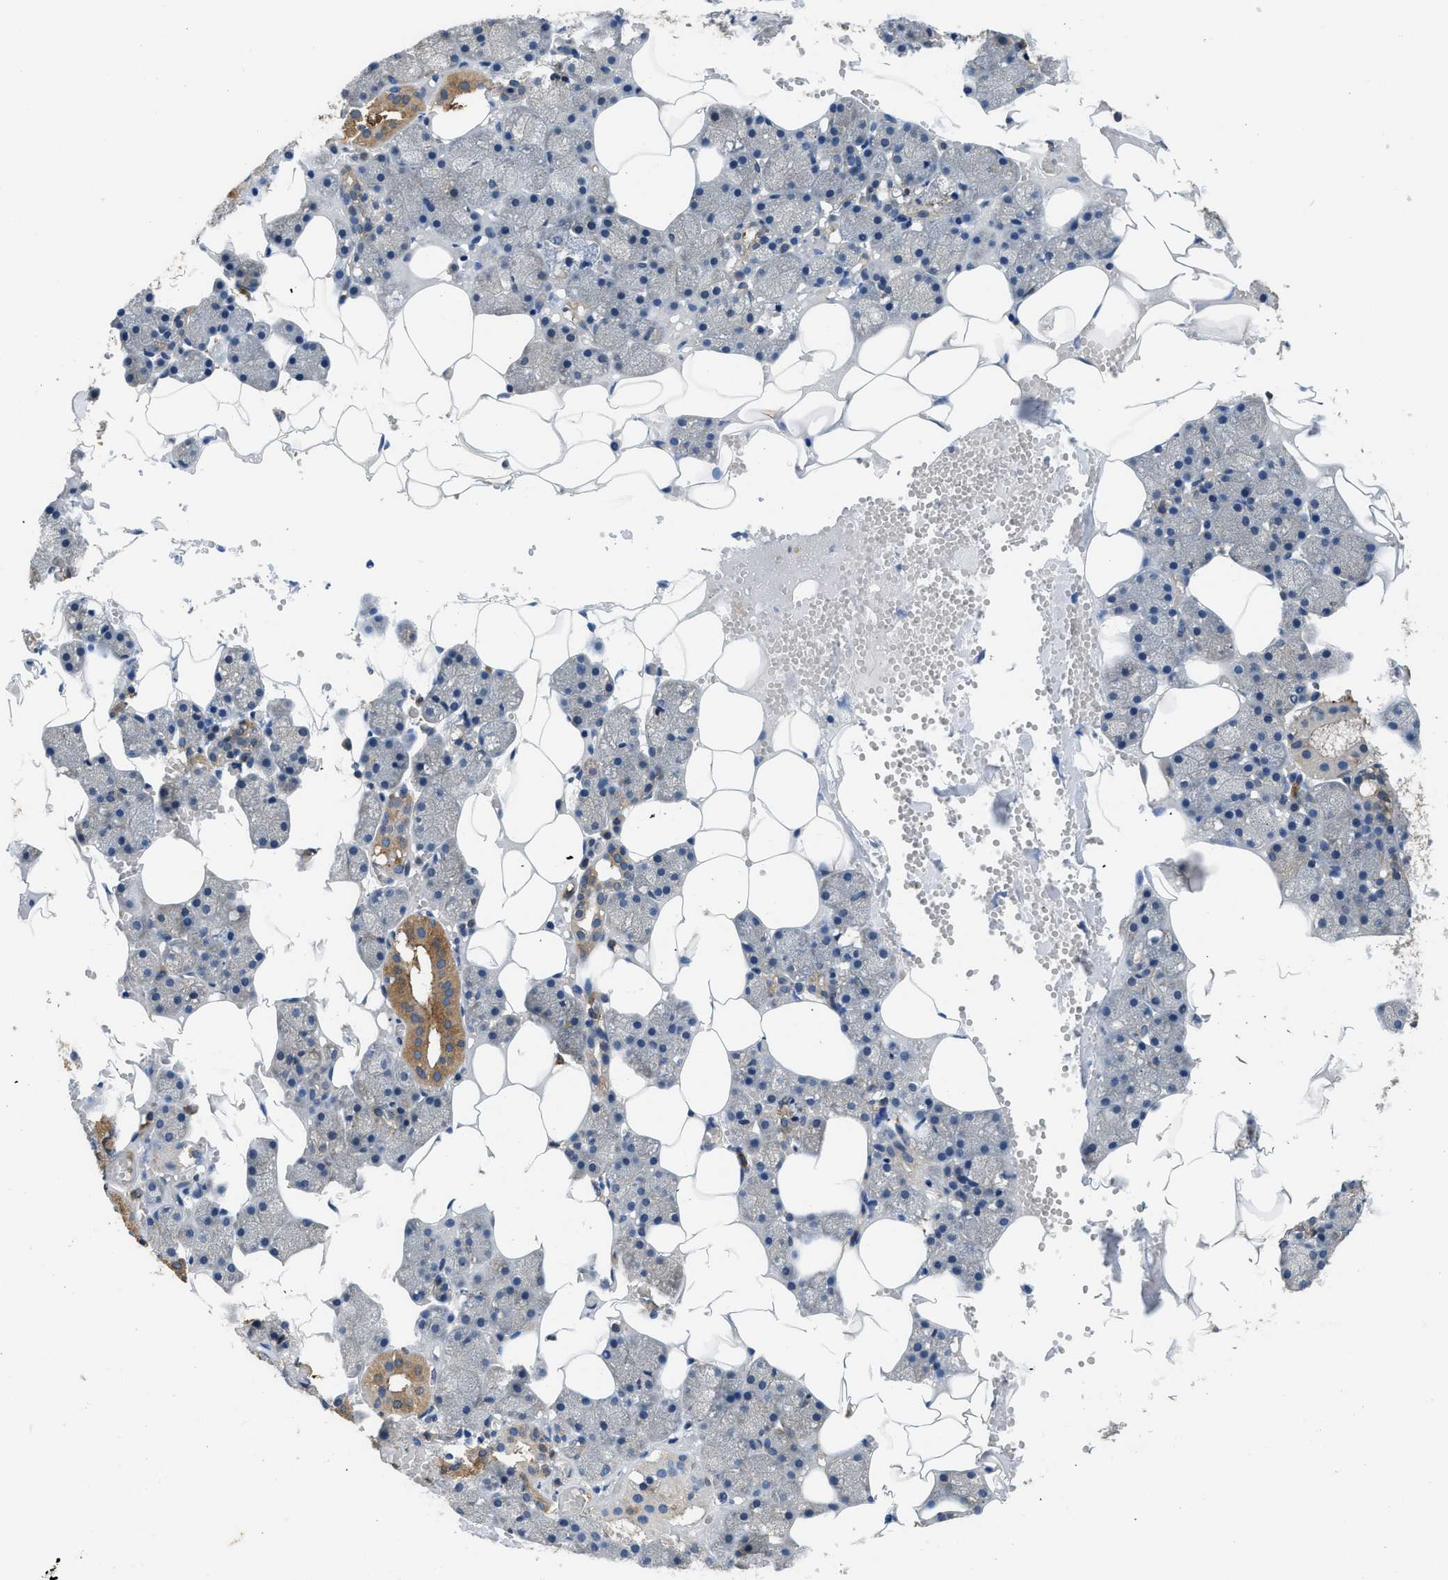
{"staining": {"intensity": "moderate", "quantity": "<25%", "location": "cytoplasmic/membranous"}, "tissue": "salivary gland", "cell_type": "Glandular cells", "image_type": "normal", "snomed": [{"axis": "morphology", "description": "Normal tissue, NOS"}, {"axis": "topography", "description": "Salivary gland"}], "caption": "This micrograph demonstrates normal salivary gland stained with IHC to label a protein in brown. The cytoplasmic/membranous of glandular cells show moderate positivity for the protein. Nuclei are counter-stained blue.", "gene": "PKM", "patient": {"sex": "male", "age": 62}}